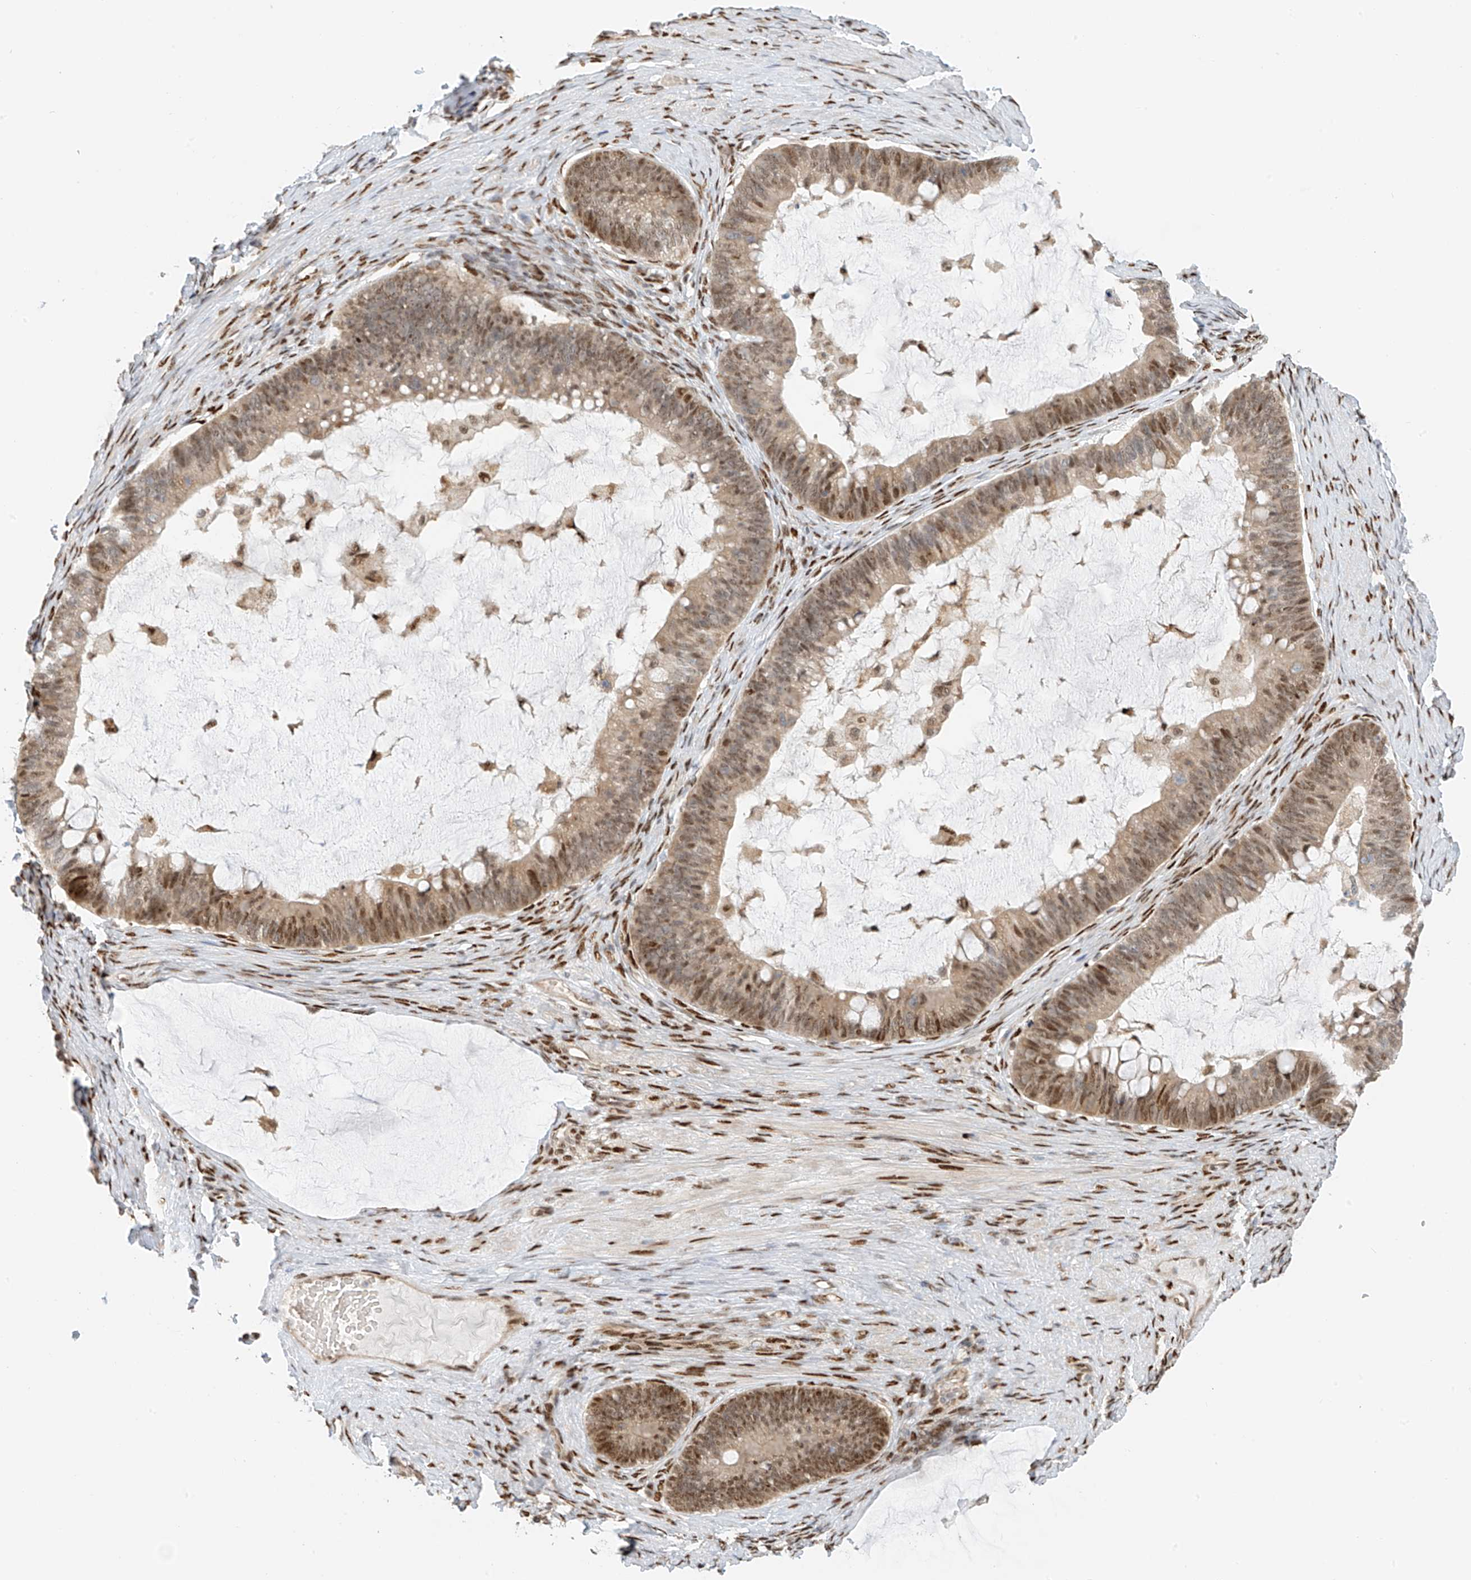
{"staining": {"intensity": "moderate", "quantity": ">75%", "location": "nuclear"}, "tissue": "ovarian cancer", "cell_type": "Tumor cells", "image_type": "cancer", "snomed": [{"axis": "morphology", "description": "Cystadenocarcinoma, mucinous, NOS"}, {"axis": "topography", "description": "Ovary"}], "caption": "Immunohistochemical staining of ovarian cancer (mucinous cystadenocarcinoma) displays medium levels of moderate nuclear staining in about >75% of tumor cells.", "gene": "ZNF514", "patient": {"sex": "female", "age": 61}}